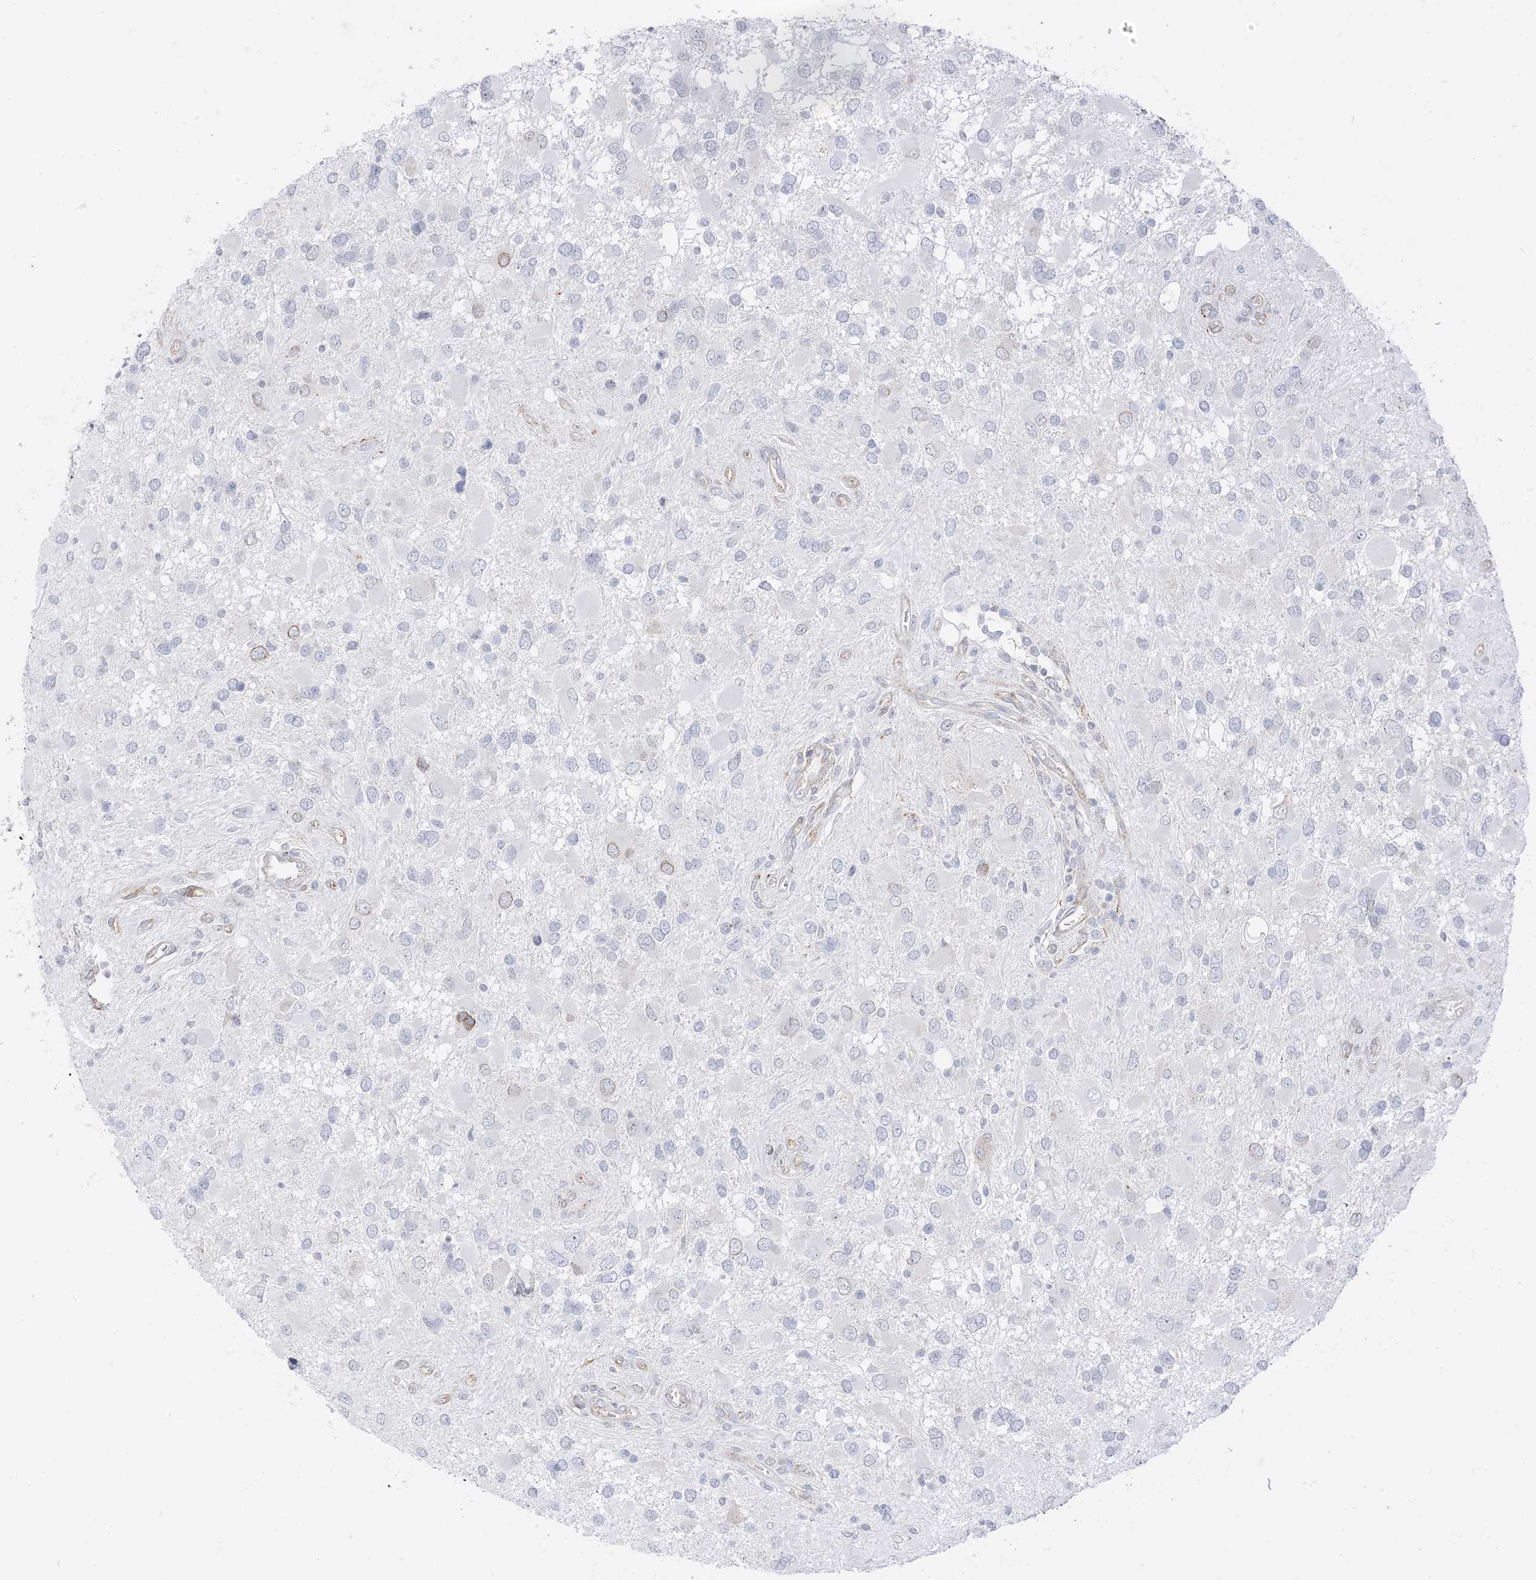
{"staining": {"intensity": "negative", "quantity": "none", "location": "none"}, "tissue": "glioma", "cell_type": "Tumor cells", "image_type": "cancer", "snomed": [{"axis": "morphology", "description": "Glioma, malignant, High grade"}, {"axis": "topography", "description": "Brain"}], "caption": "IHC of malignant high-grade glioma demonstrates no positivity in tumor cells.", "gene": "RAC1", "patient": {"sex": "male", "age": 53}}